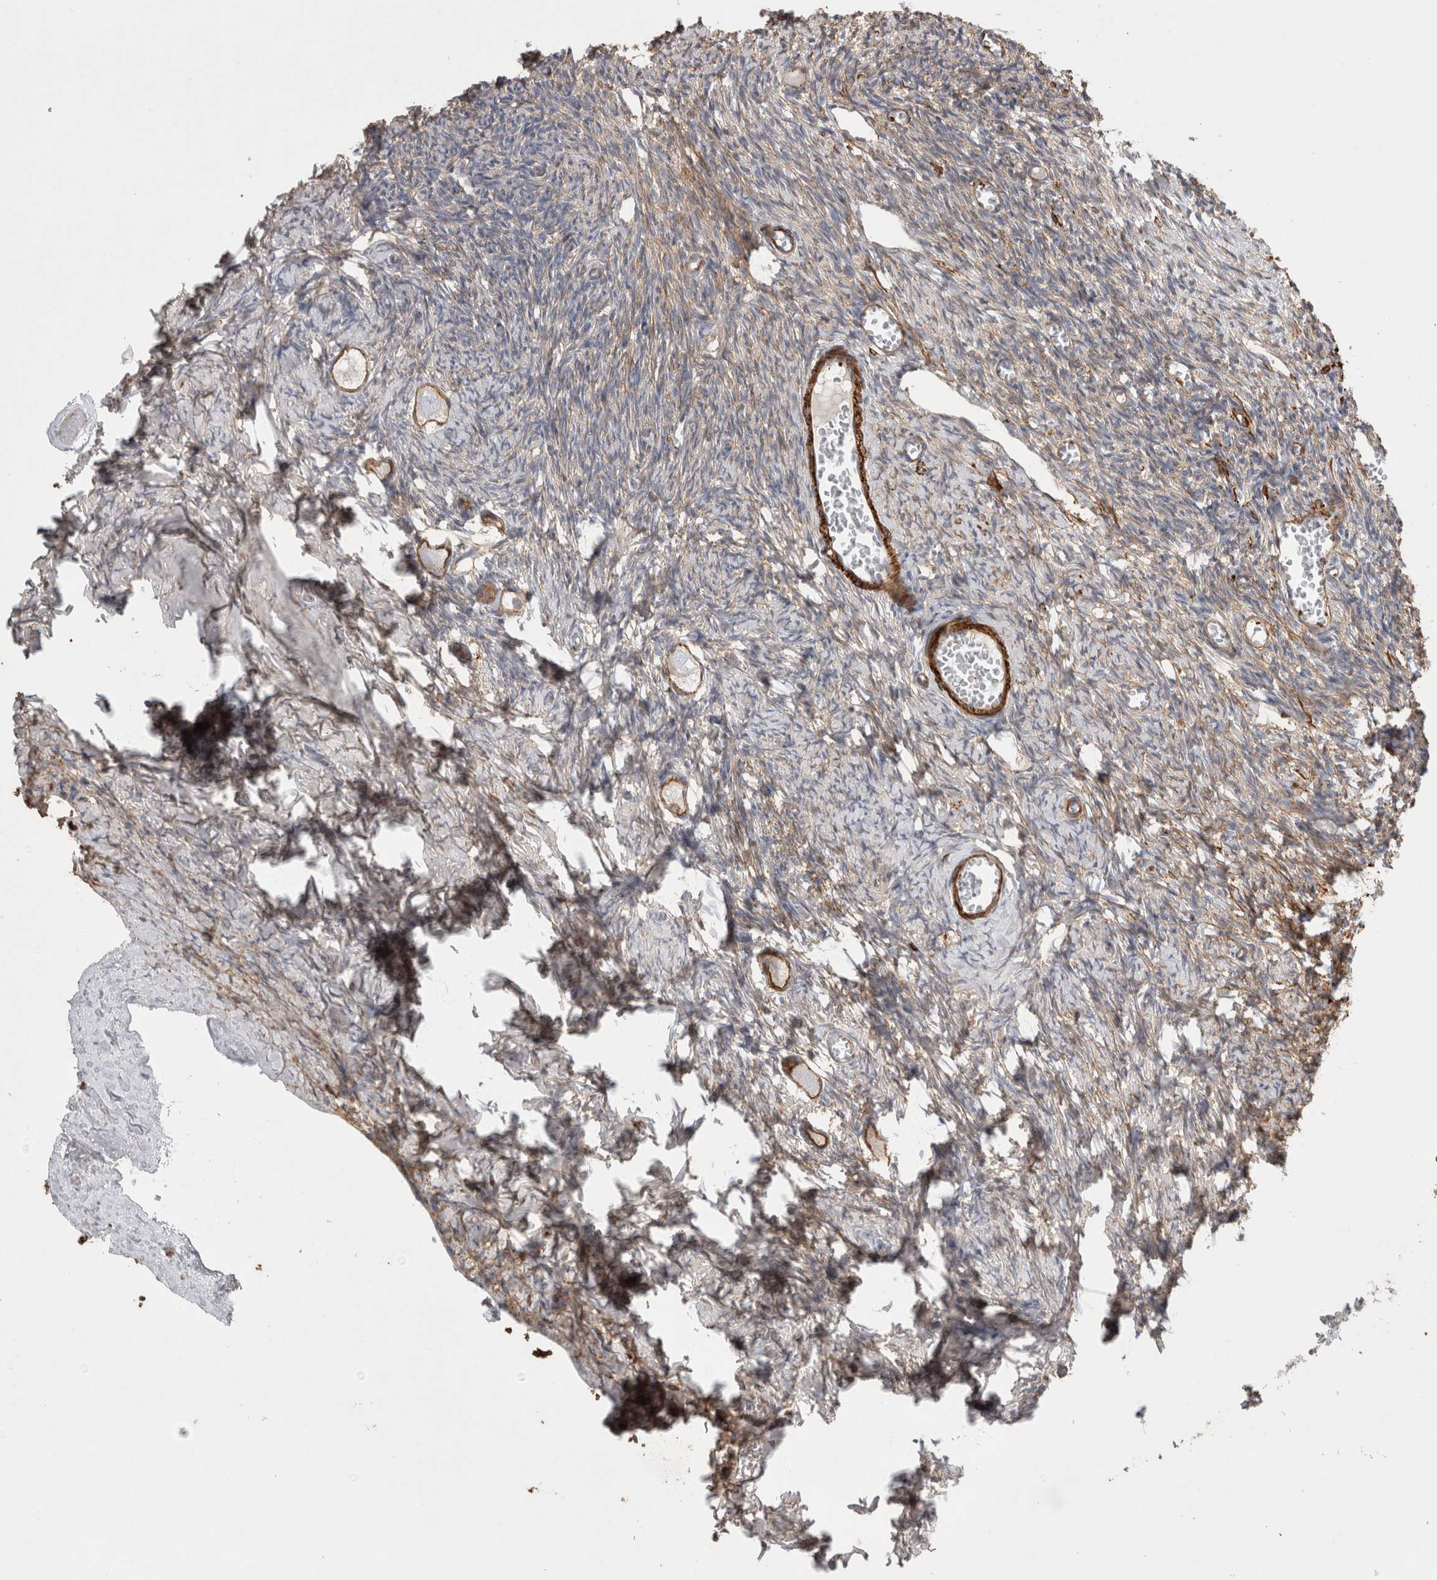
{"staining": {"intensity": "moderate", "quantity": ">75%", "location": "cytoplasmic/membranous"}, "tissue": "ovary", "cell_type": "Follicle cells", "image_type": "normal", "snomed": [{"axis": "morphology", "description": "Normal tissue, NOS"}, {"axis": "topography", "description": "Ovary"}], "caption": "About >75% of follicle cells in unremarkable ovary demonstrate moderate cytoplasmic/membranous protein staining as visualized by brown immunohistochemical staining.", "gene": "GPER1", "patient": {"sex": "female", "age": 27}}